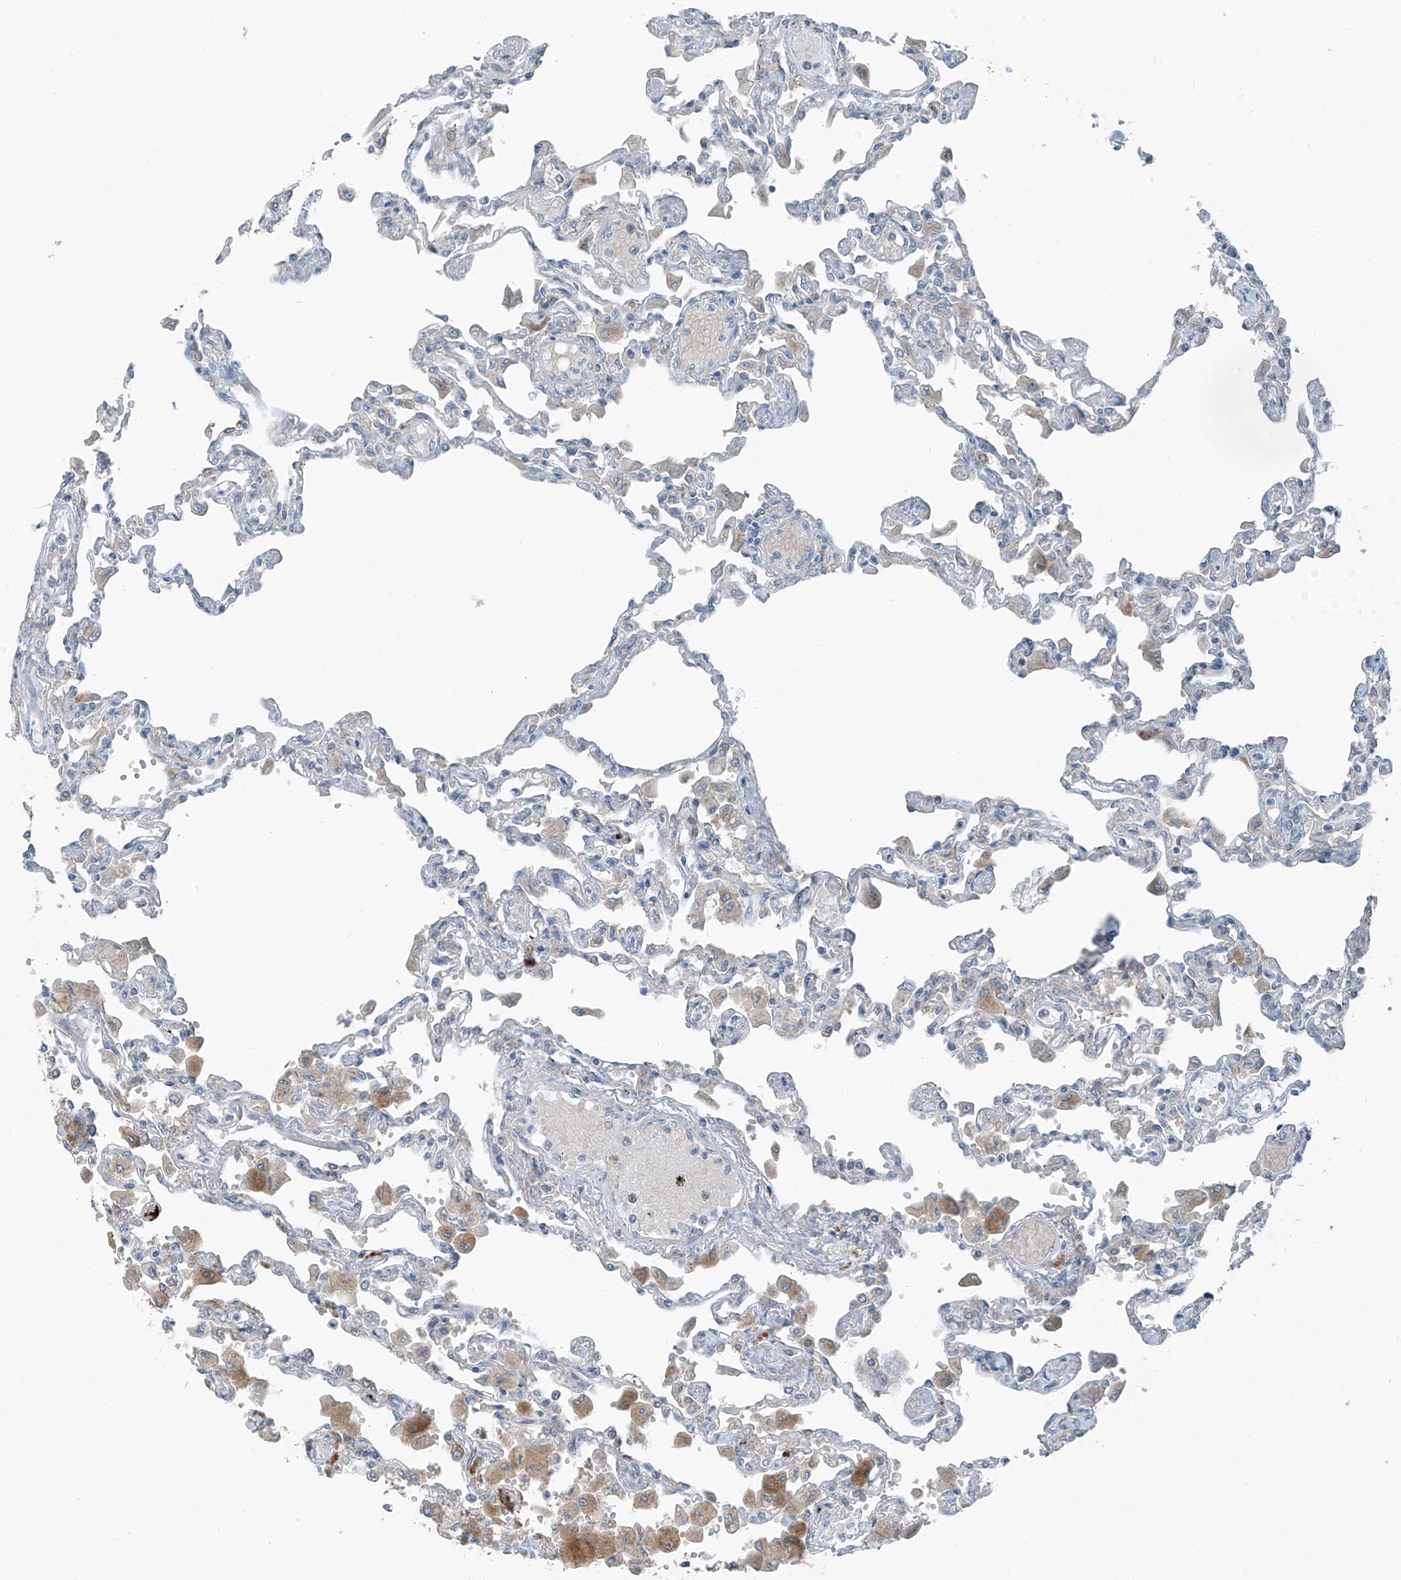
{"staining": {"intensity": "negative", "quantity": "none", "location": "none"}, "tissue": "lung", "cell_type": "Alveolar cells", "image_type": "normal", "snomed": [{"axis": "morphology", "description": "Normal tissue, NOS"}, {"axis": "topography", "description": "Bronchus"}, {"axis": "topography", "description": "Lung"}], "caption": "Immunohistochemistry image of benign lung: lung stained with DAB (3,3'-diaminobenzidine) reveals no significant protein expression in alveolar cells.", "gene": "SLC12A6", "patient": {"sex": "female", "age": 49}}